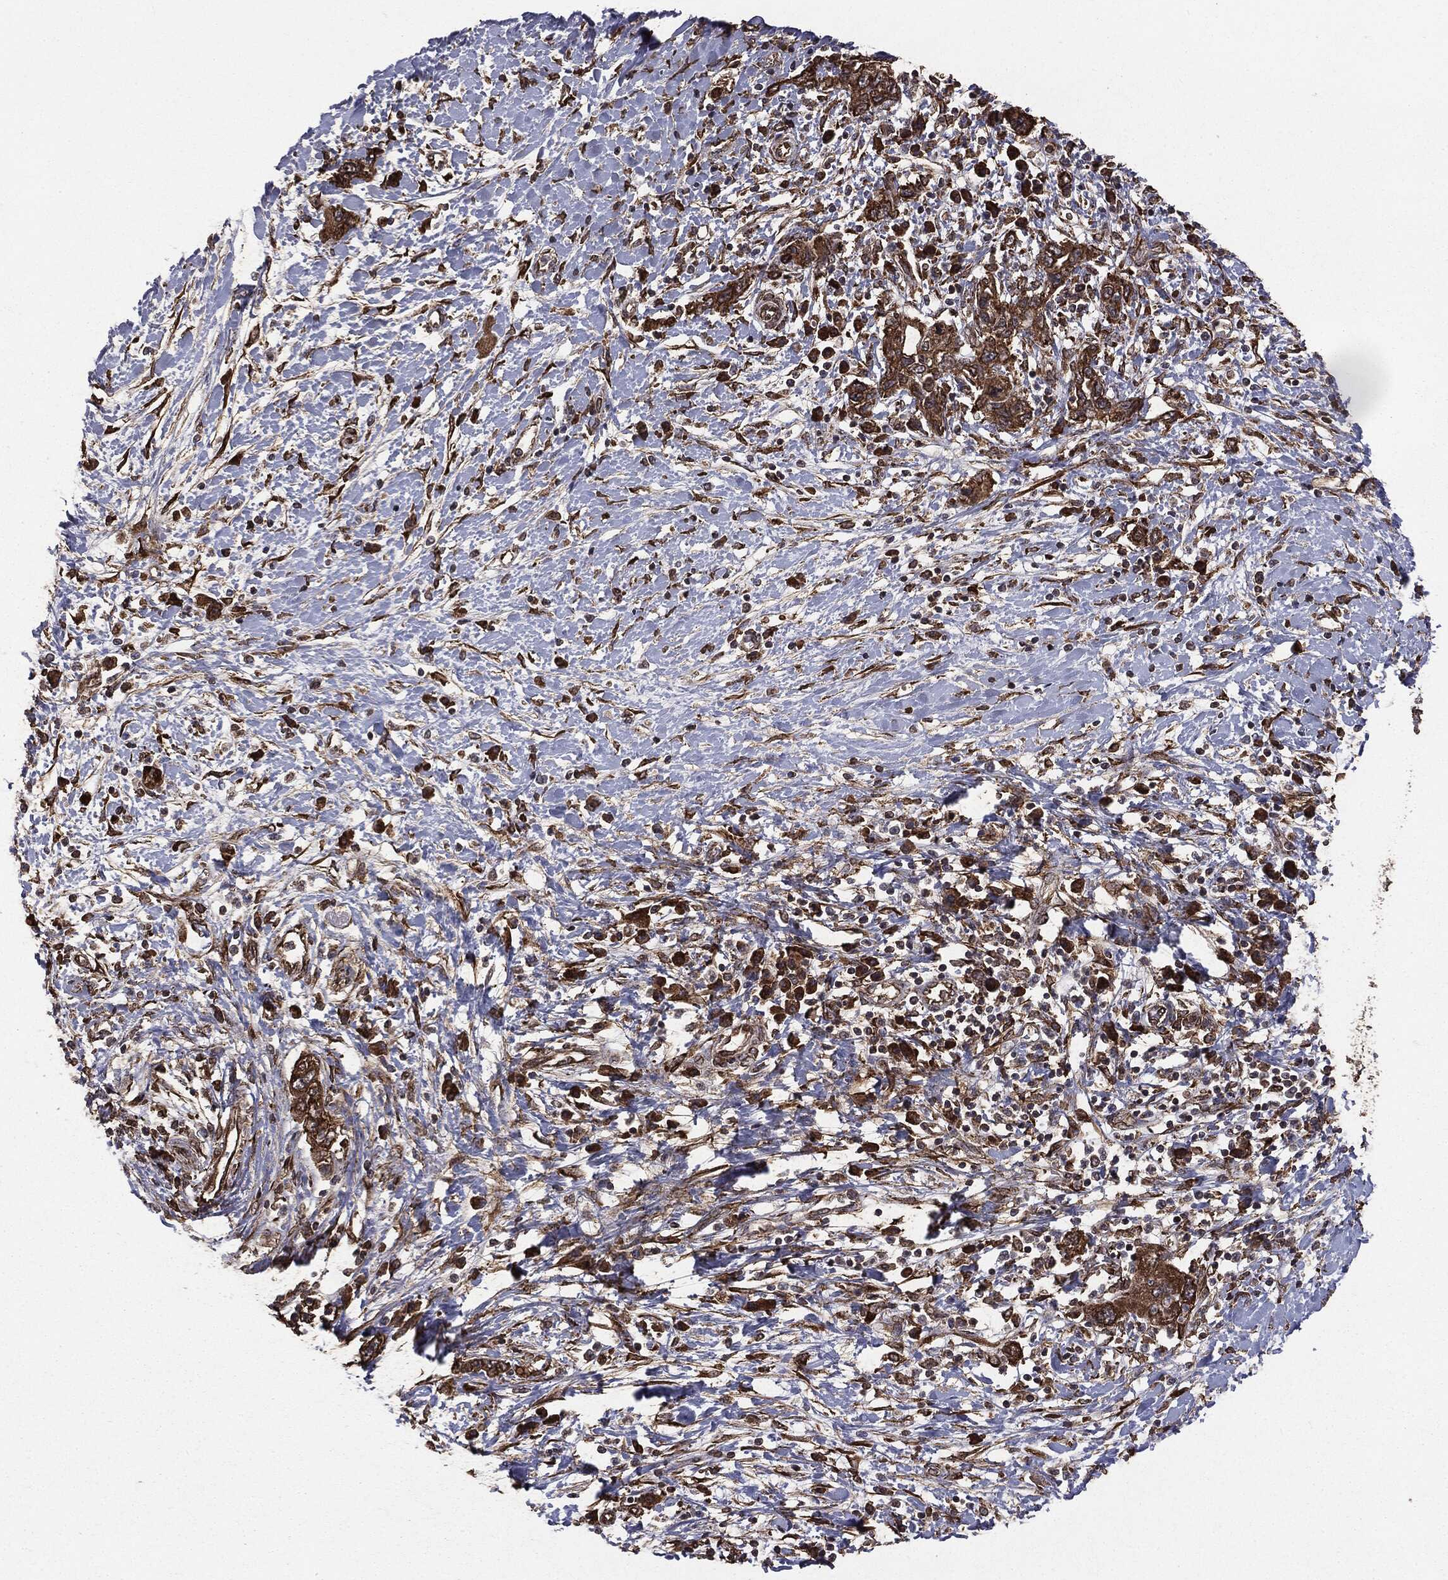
{"staining": {"intensity": "moderate", "quantity": ">75%", "location": "cytoplasmic/membranous"}, "tissue": "pancreatic cancer", "cell_type": "Tumor cells", "image_type": "cancer", "snomed": [{"axis": "morphology", "description": "Adenocarcinoma, NOS"}, {"axis": "topography", "description": "Pancreas"}], "caption": "Pancreatic cancer stained for a protein reveals moderate cytoplasmic/membranous positivity in tumor cells.", "gene": "MTOR", "patient": {"sex": "female", "age": 73}}